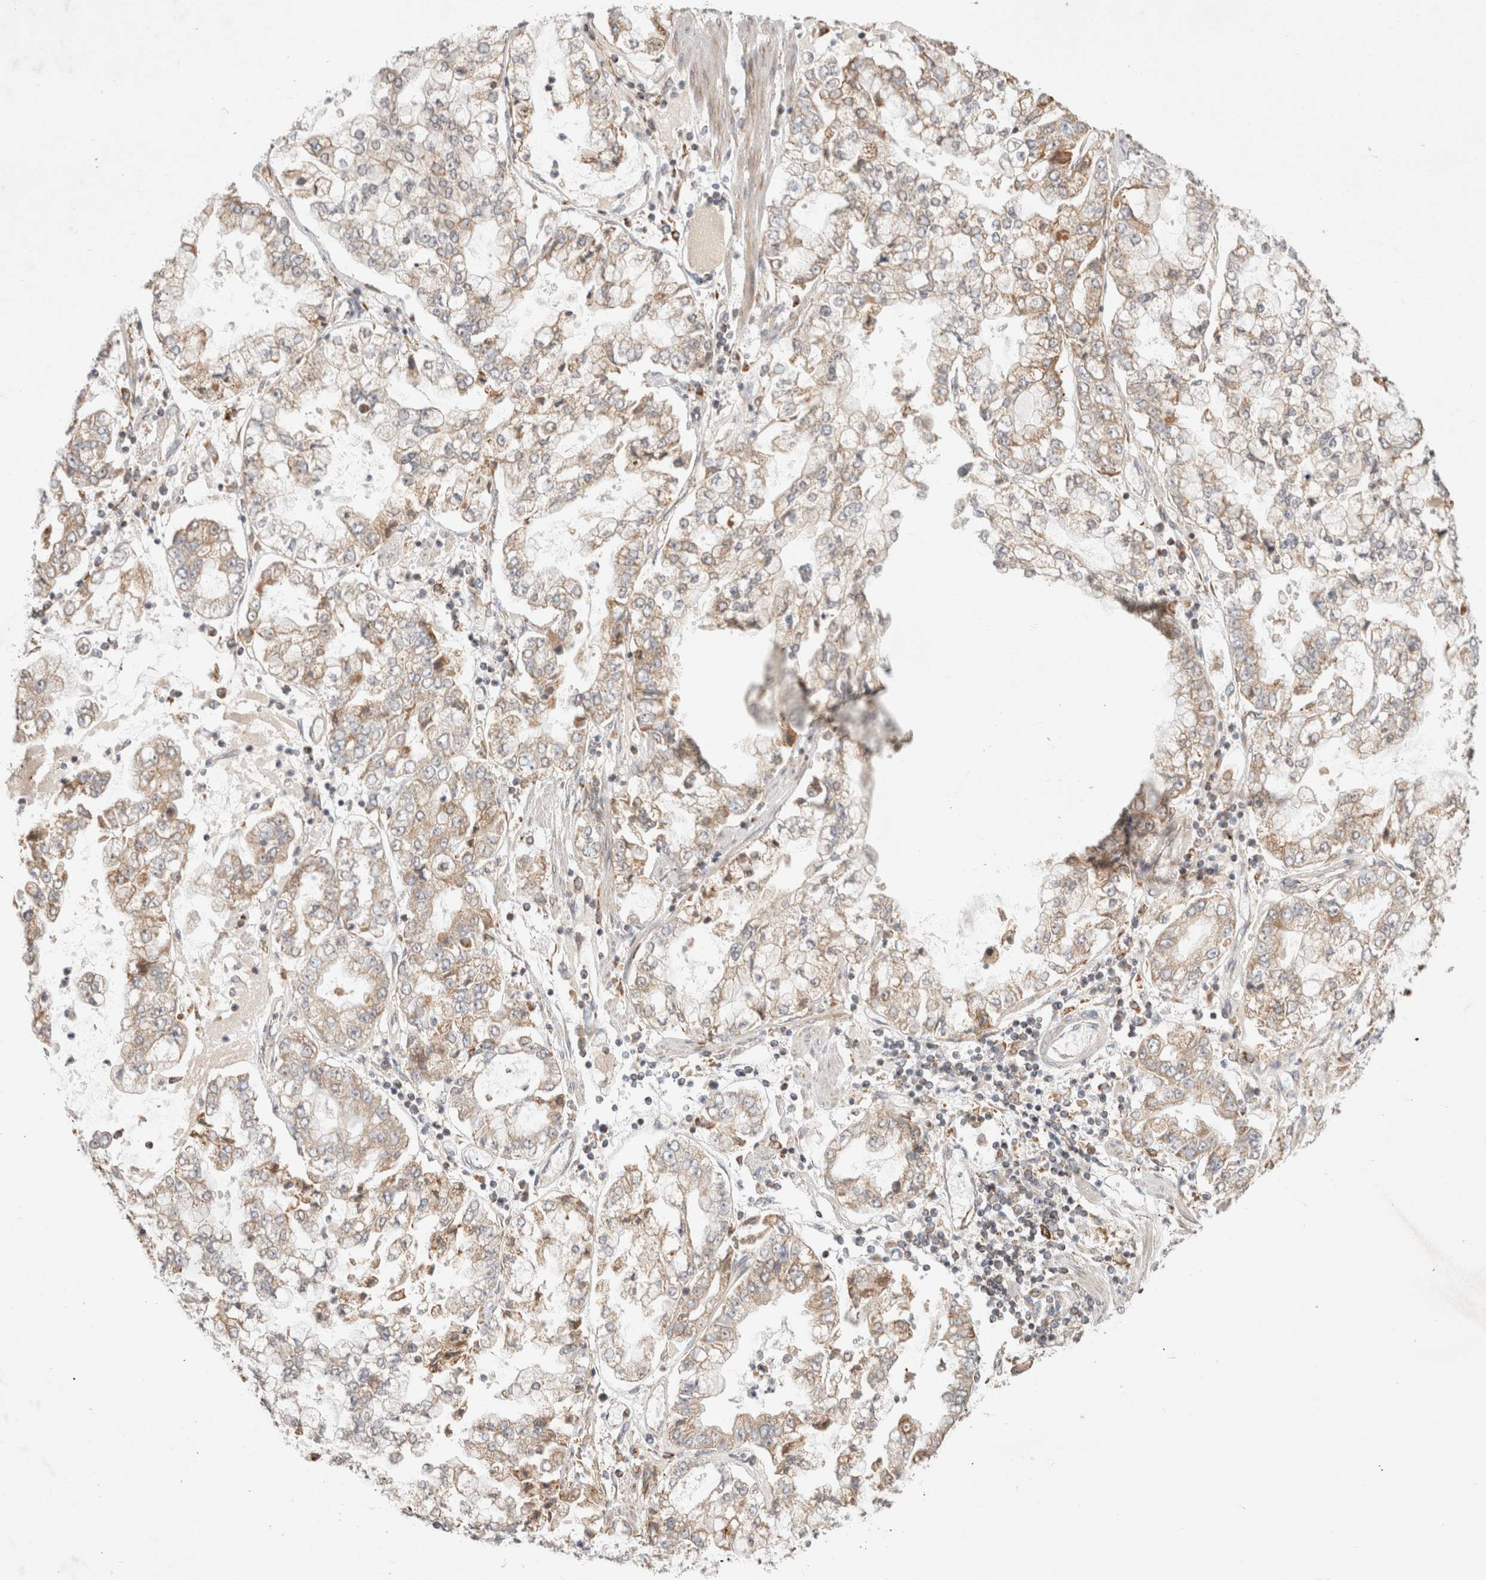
{"staining": {"intensity": "weak", "quantity": ">75%", "location": "cytoplasmic/membranous"}, "tissue": "stomach cancer", "cell_type": "Tumor cells", "image_type": "cancer", "snomed": [{"axis": "morphology", "description": "Adenocarcinoma, NOS"}, {"axis": "topography", "description": "Stomach"}], "caption": "Stomach cancer stained with a protein marker demonstrates weak staining in tumor cells.", "gene": "HROB", "patient": {"sex": "male", "age": 76}}